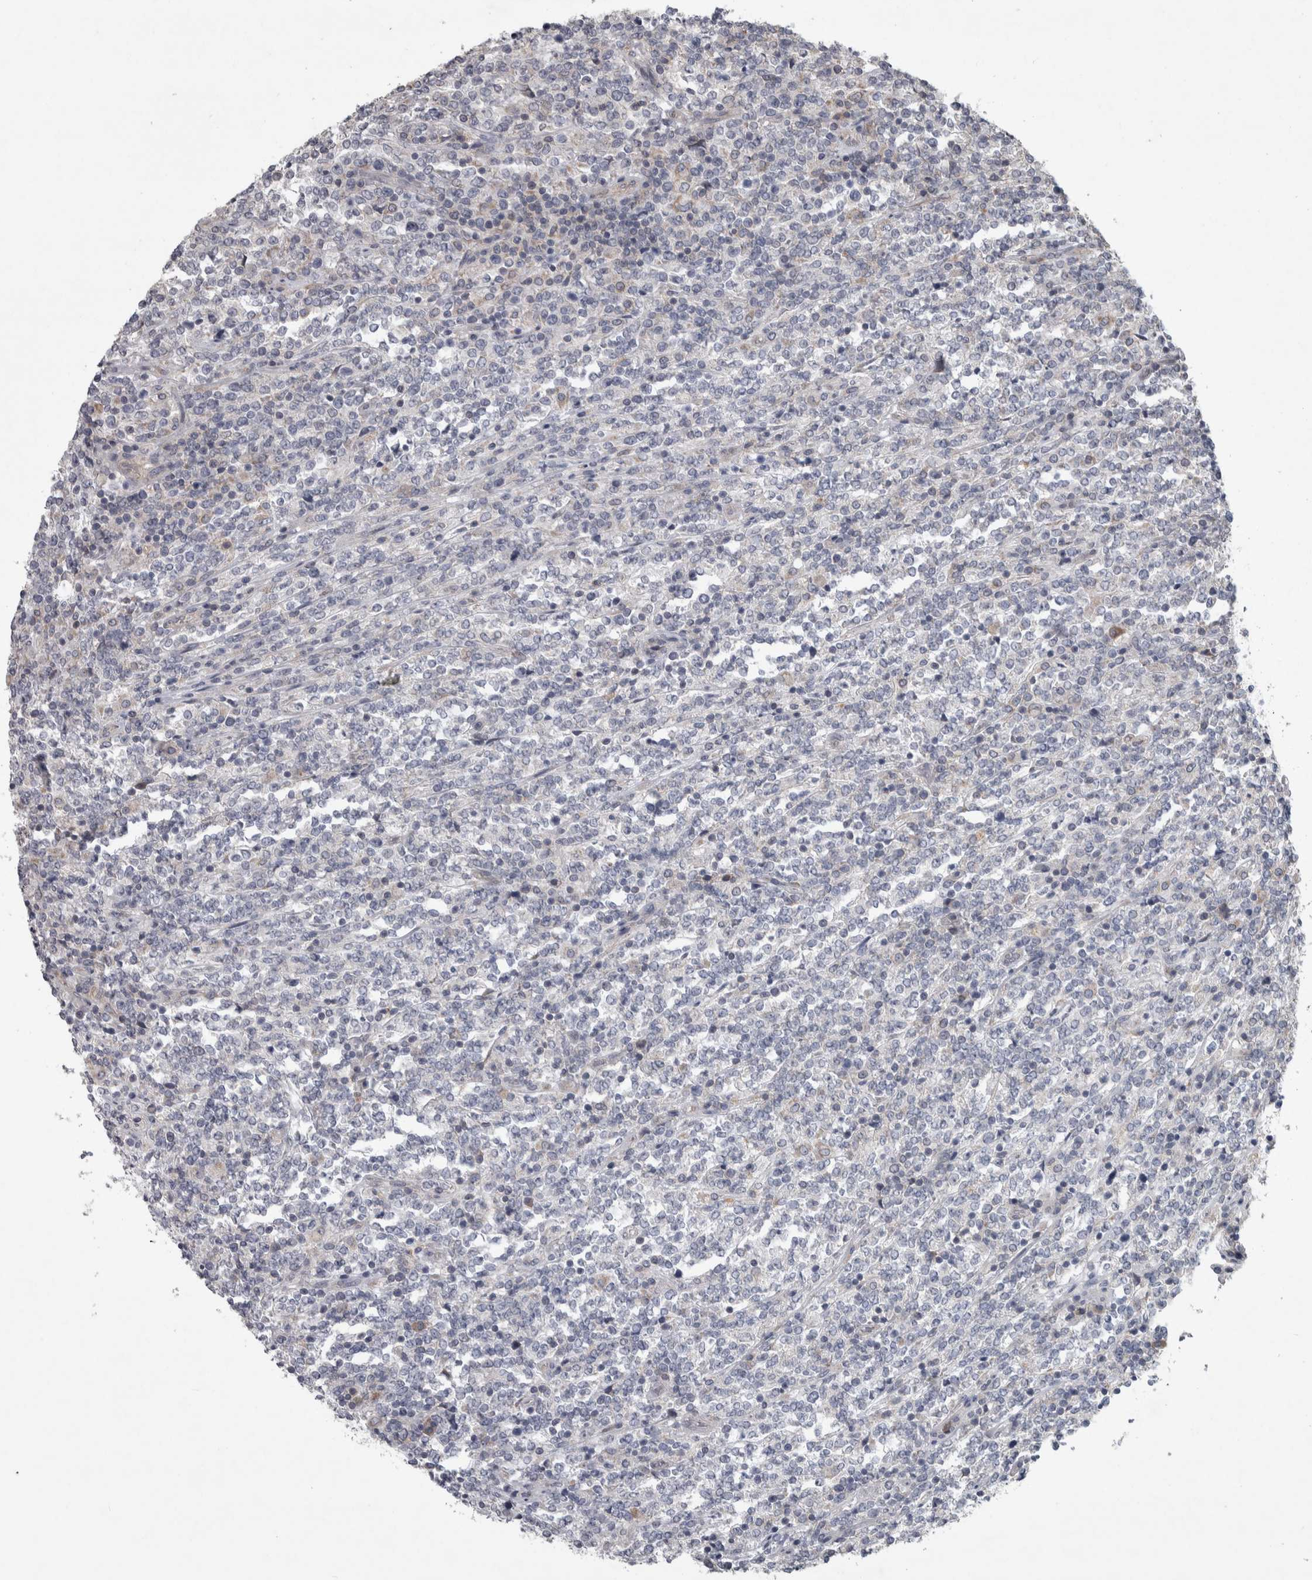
{"staining": {"intensity": "negative", "quantity": "none", "location": "none"}, "tissue": "lymphoma", "cell_type": "Tumor cells", "image_type": "cancer", "snomed": [{"axis": "morphology", "description": "Malignant lymphoma, non-Hodgkin's type, High grade"}, {"axis": "topography", "description": "Soft tissue"}], "caption": "High power microscopy image of an immunohistochemistry histopathology image of high-grade malignant lymphoma, non-Hodgkin's type, revealing no significant staining in tumor cells. (IHC, brightfield microscopy, high magnification).", "gene": "SRP68", "patient": {"sex": "male", "age": 18}}